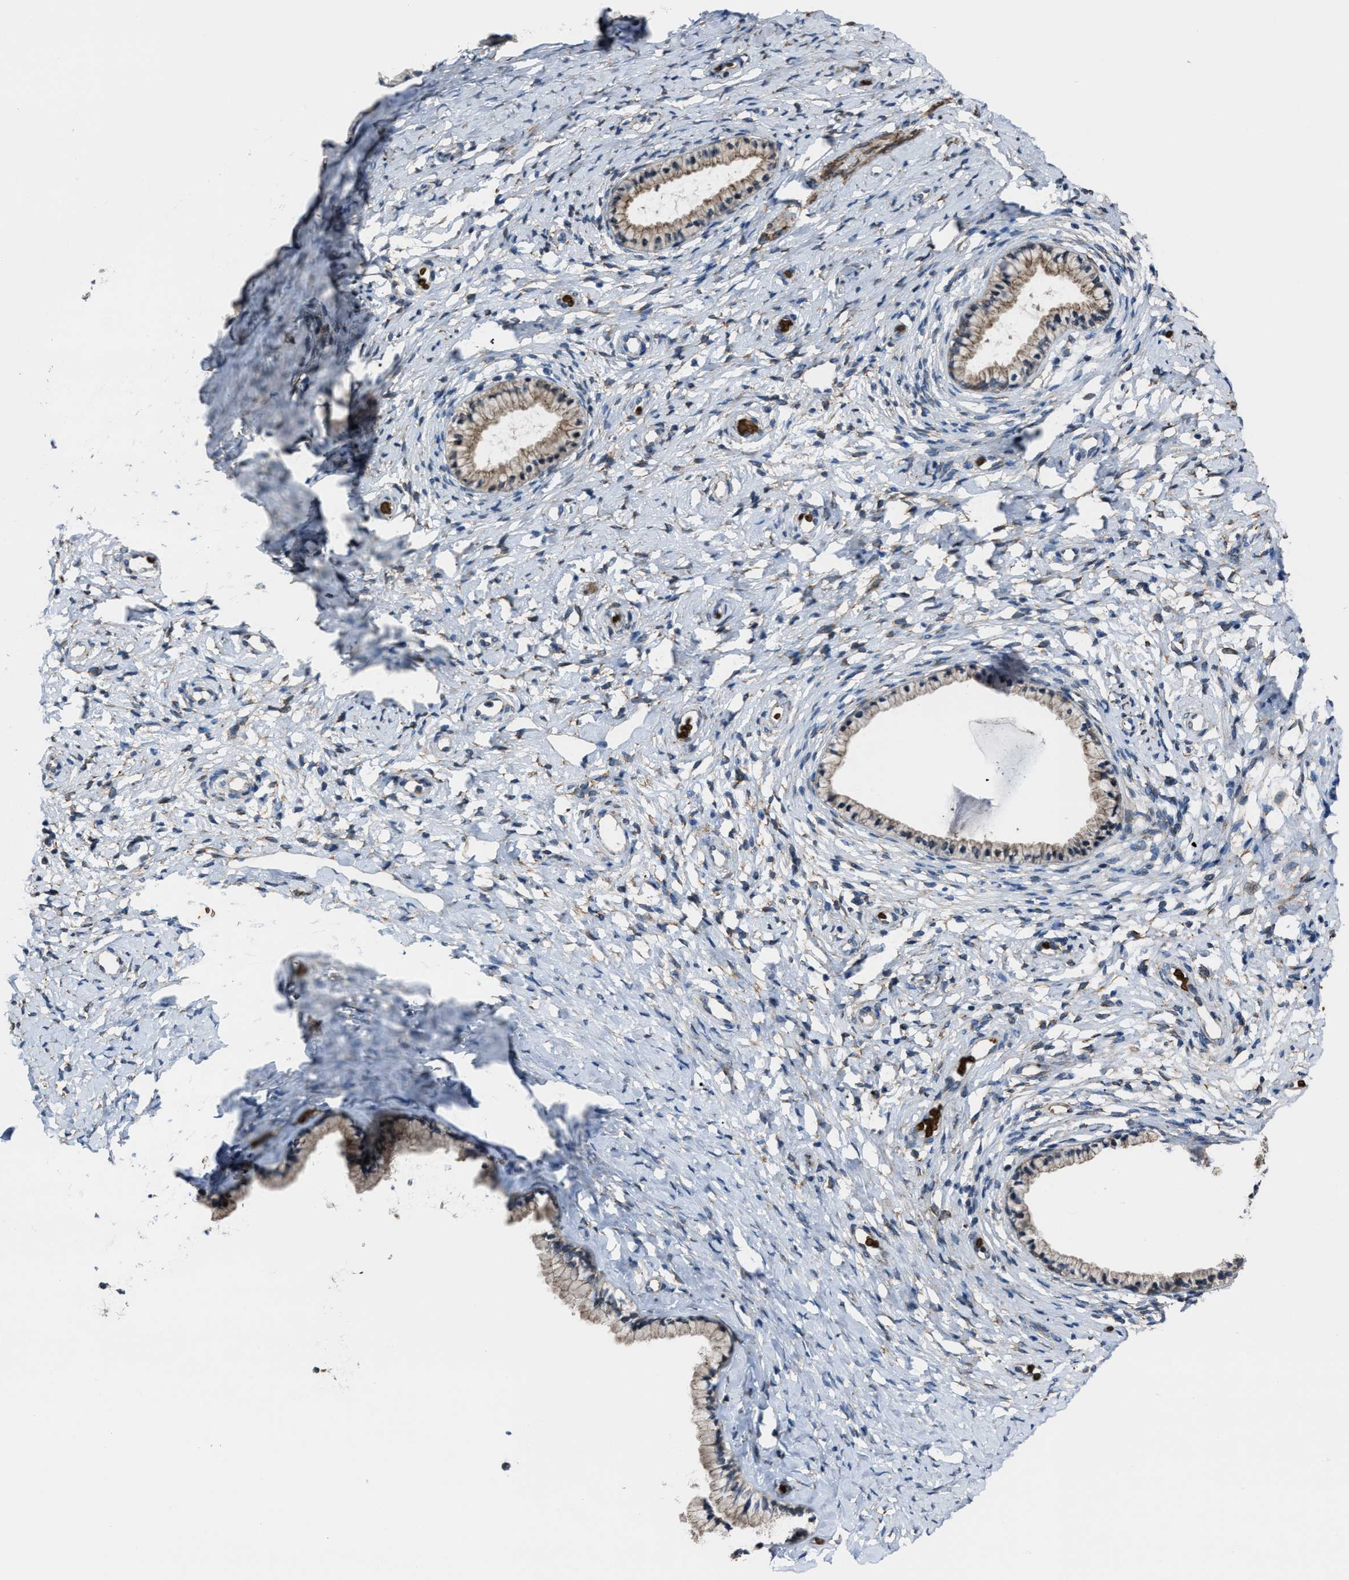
{"staining": {"intensity": "moderate", "quantity": "25%-75%", "location": "cytoplasmic/membranous"}, "tissue": "cervix", "cell_type": "Glandular cells", "image_type": "normal", "snomed": [{"axis": "morphology", "description": "Normal tissue, NOS"}, {"axis": "topography", "description": "Cervix"}], "caption": "Moderate cytoplasmic/membranous expression for a protein is appreciated in about 25%-75% of glandular cells of benign cervix using immunohistochemistry (IHC).", "gene": "SELENOM", "patient": {"sex": "female", "age": 72}}